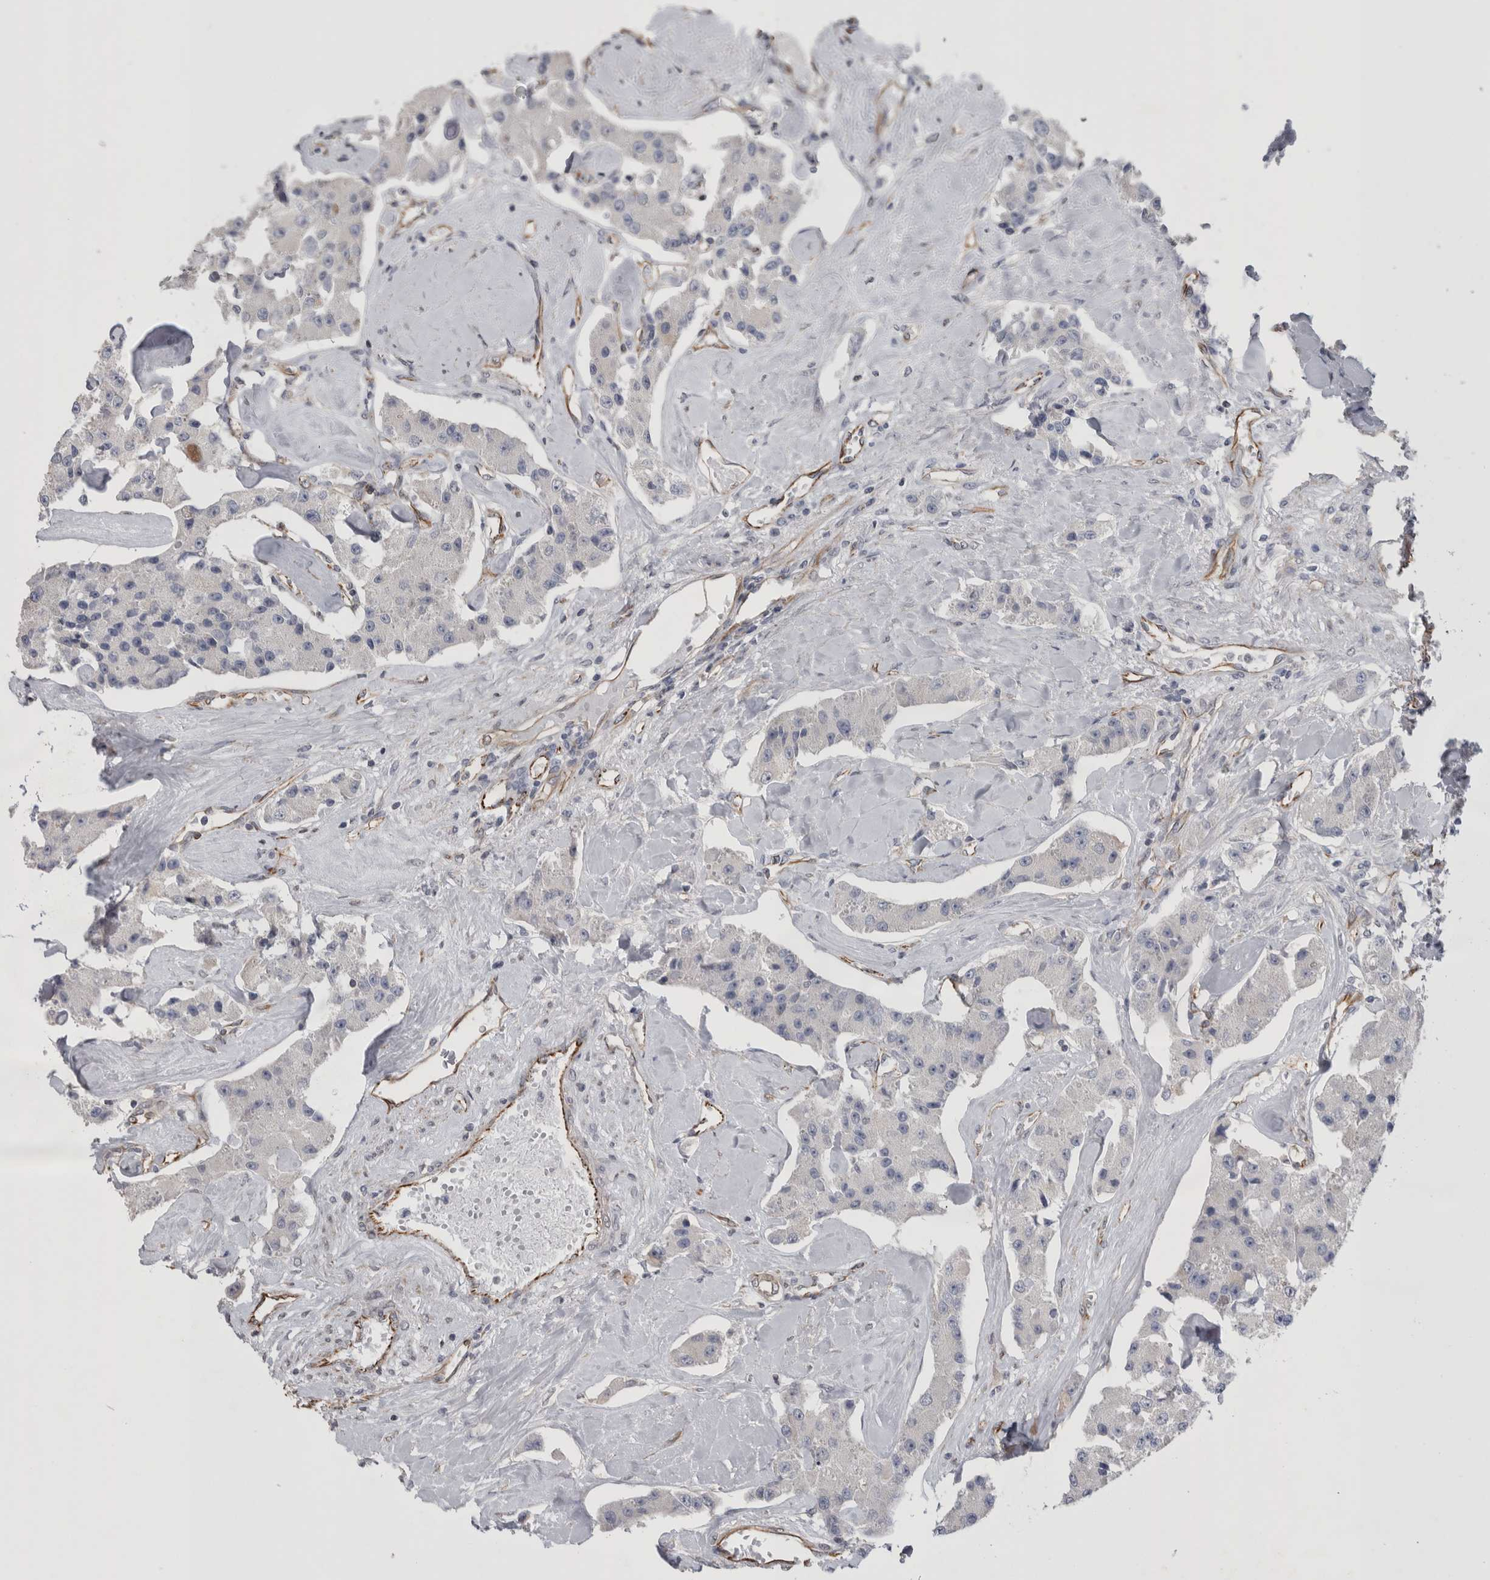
{"staining": {"intensity": "negative", "quantity": "none", "location": "none"}, "tissue": "carcinoid", "cell_type": "Tumor cells", "image_type": "cancer", "snomed": [{"axis": "morphology", "description": "Carcinoid, malignant, NOS"}, {"axis": "topography", "description": "Pancreas"}], "caption": "IHC of carcinoid reveals no staining in tumor cells. (DAB immunohistochemistry visualized using brightfield microscopy, high magnification).", "gene": "ACOT7", "patient": {"sex": "male", "age": 41}}